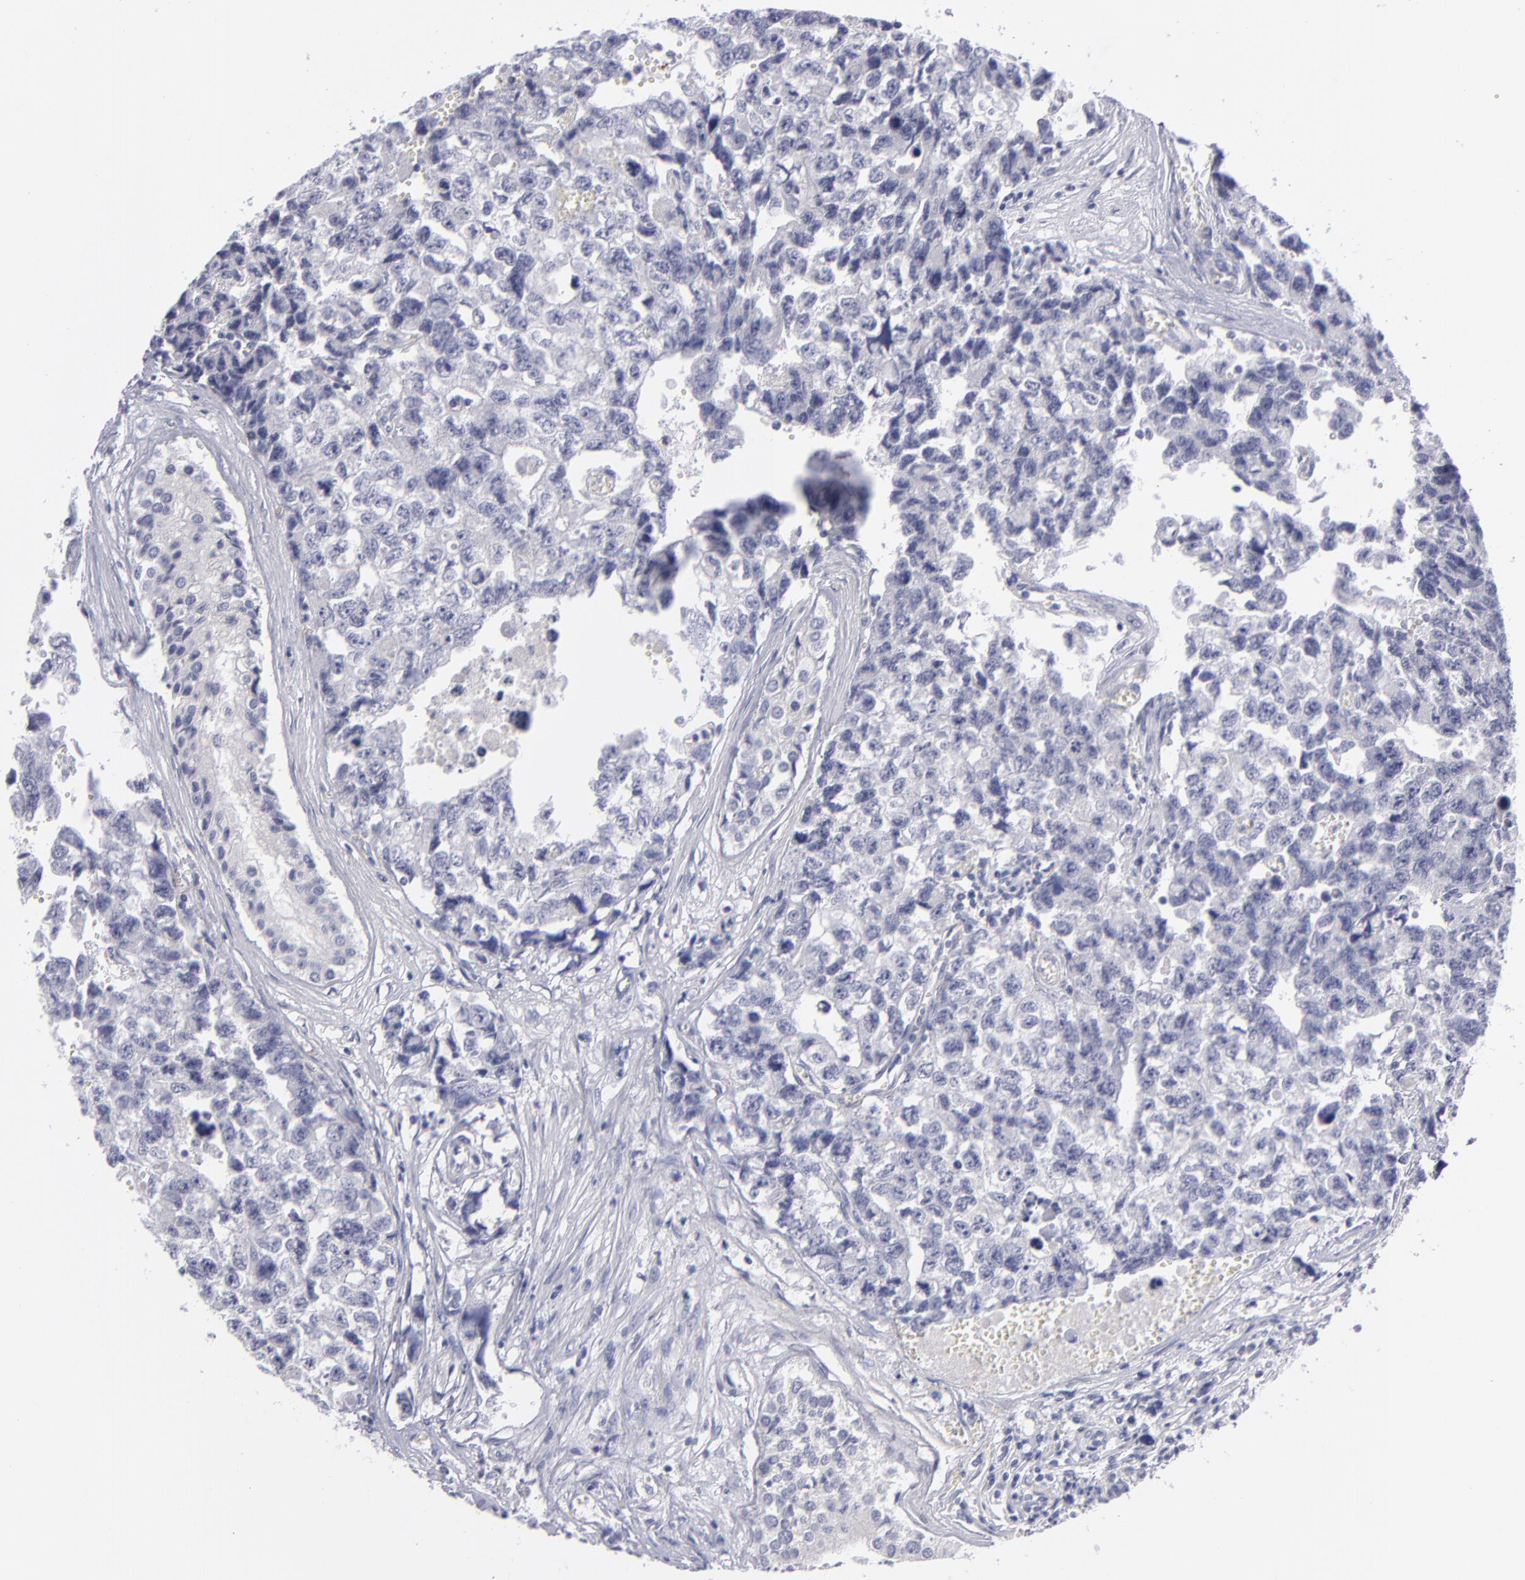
{"staining": {"intensity": "negative", "quantity": "none", "location": "none"}, "tissue": "testis cancer", "cell_type": "Tumor cells", "image_type": "cancer", "snomed": [{"axis": "morphology", "description": "Carcinoma, Embryonal, NOS"}, {"axis": "topography", "description": "Testis"}], "caption": "Immunohistochemistry (IHC) of testis cancer demonstrates no positivity in tumor cells.", "gene": "ITGB4", "patient": {"sex": "male", "age": 31}}